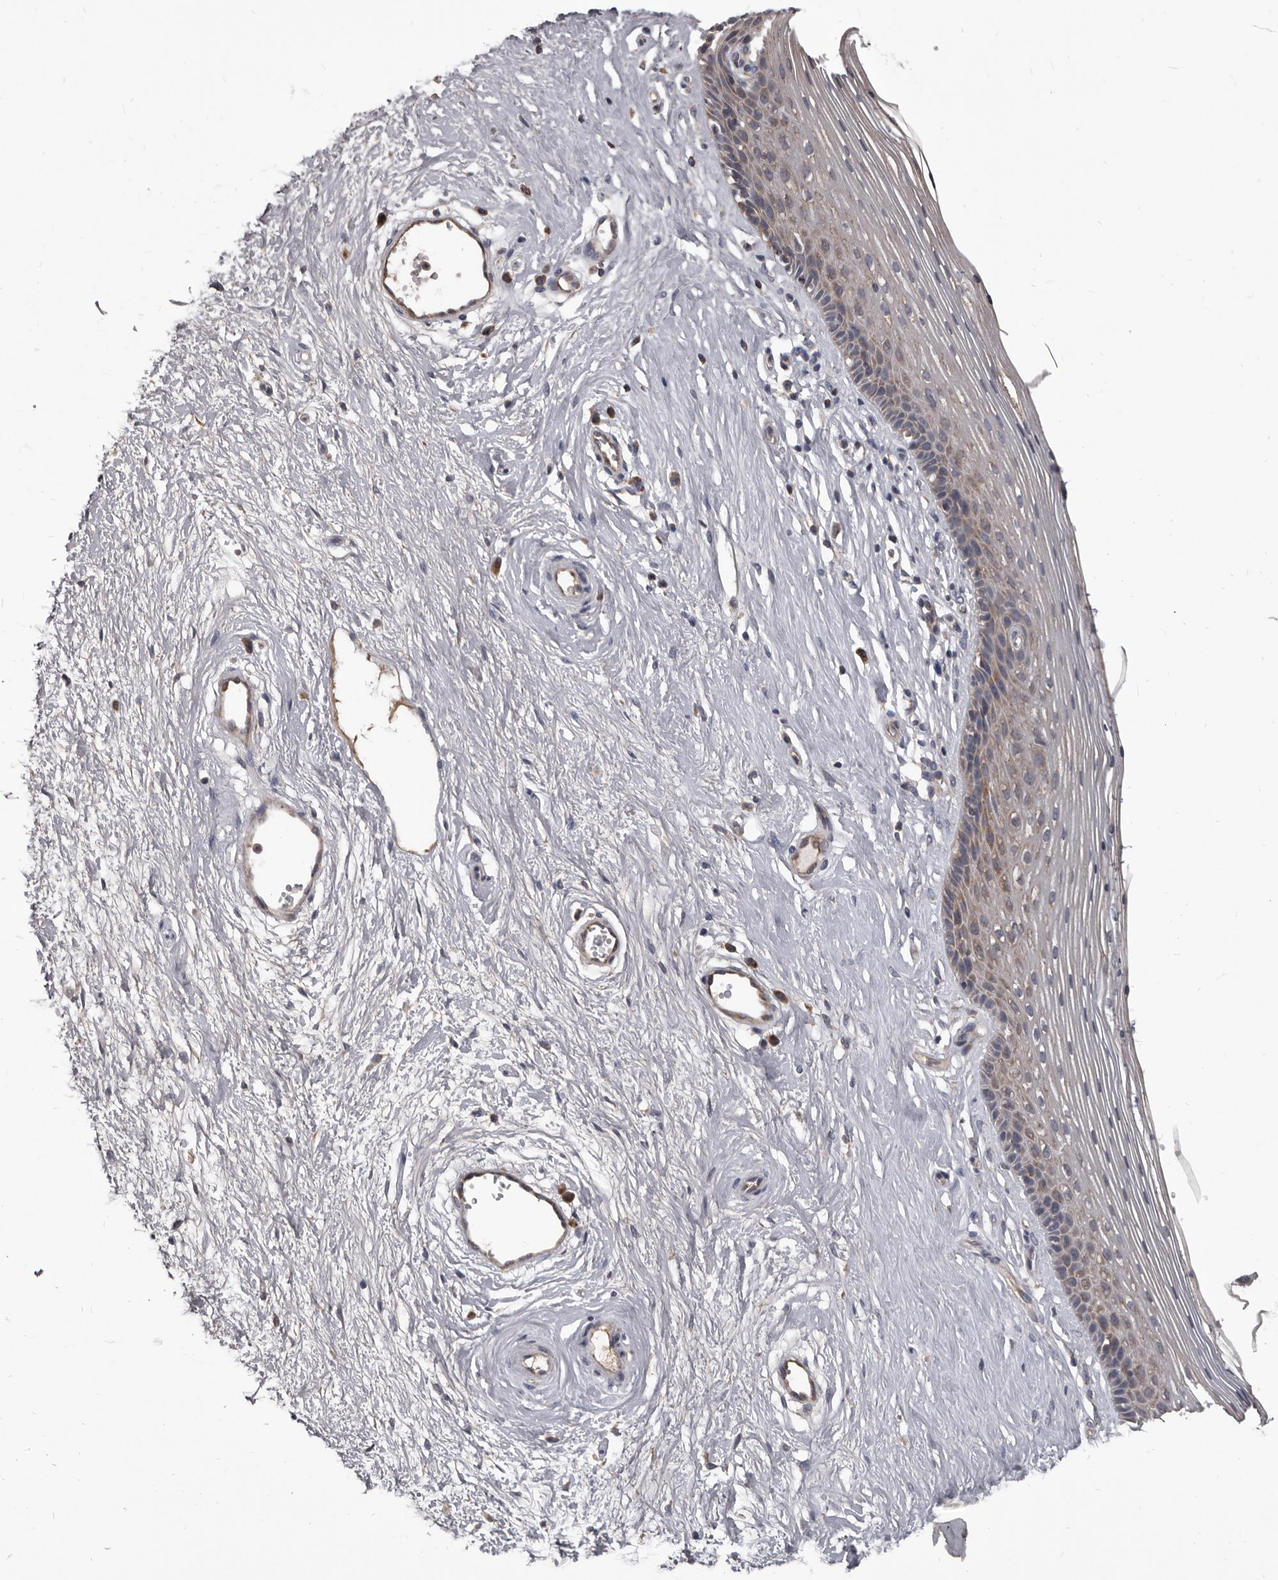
{"staining": {"intensity": "weak", "quantity": ">75%", "location": "cytoplasmic/membranous"}, "tissue": "vagina", "cell_type": "Squamous epithelial cells", "image_type": "normal", "snomed": [{"axis": "morphology", "description": "Normal tissue, NOS"}, {"axis": "topography", "description": "Vagina"}], "caption": "Protein staining exhibits weak cytoplasmic/membranous positivity in approximately >75% of squamous epithelial cells in unremarkable vagina.", "gene": "ALDH5A1", "patient": {"sex": "female", "age": 46}}